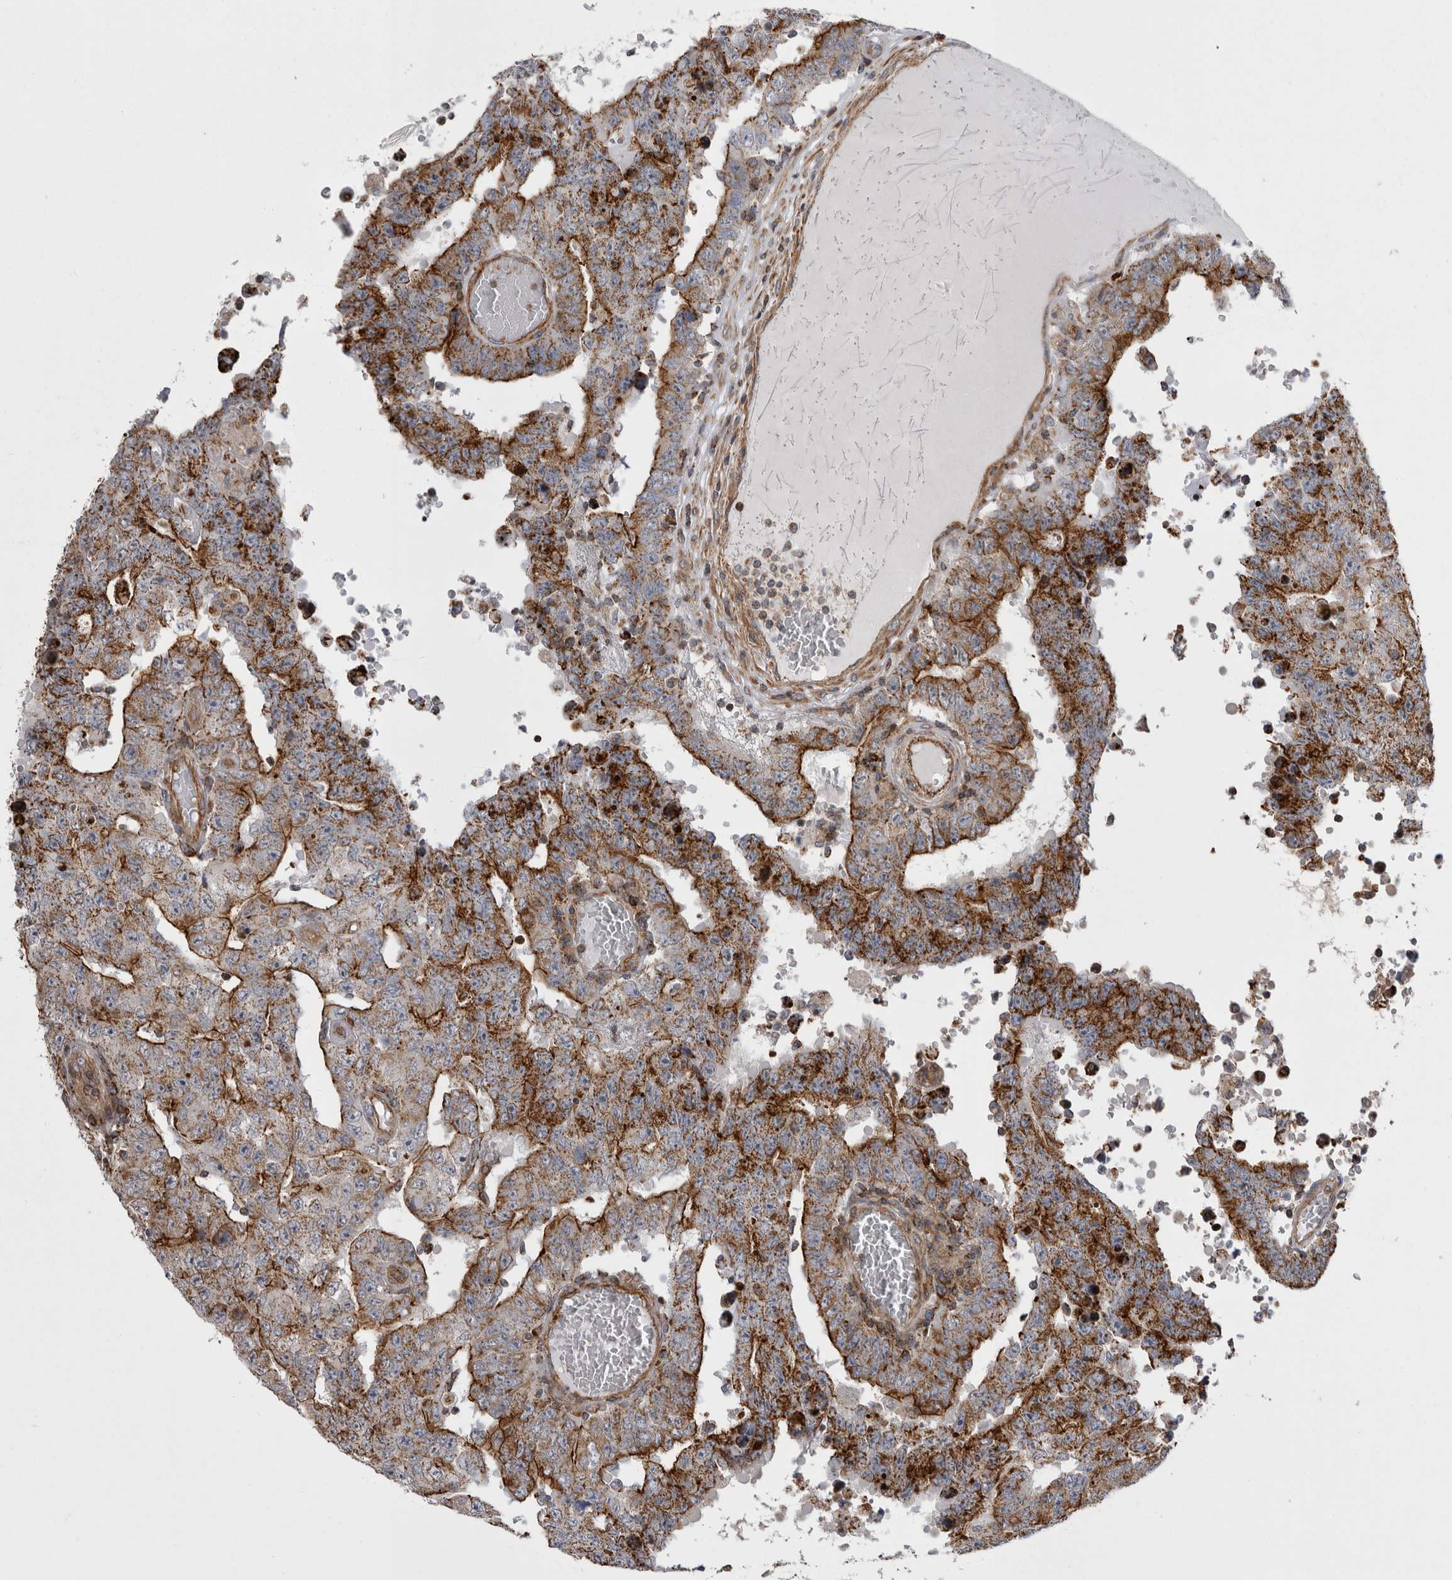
{"staining": {"intensity": "strong", "quantity": ">75%", "location": "cytoplasmic/membranous"}, "tissue": "testis cancer", "cell_type": "Tumor cells", "image_type": "cancer", "snomed": [{"axis": "morphology", "description": "Carcinoma, Embryonal, NOS"}, {"axis": "topography", "description": "Testis"}], "caption": "Embryonal carcinoma (testis) was stained to show a protein in brown. There is high levels of strong cytoplasmic/membranous expression in approximately >75% of tumor cells.", "gene": "TSPOAP1", "patient": {"sex": "male", "age": 26}}